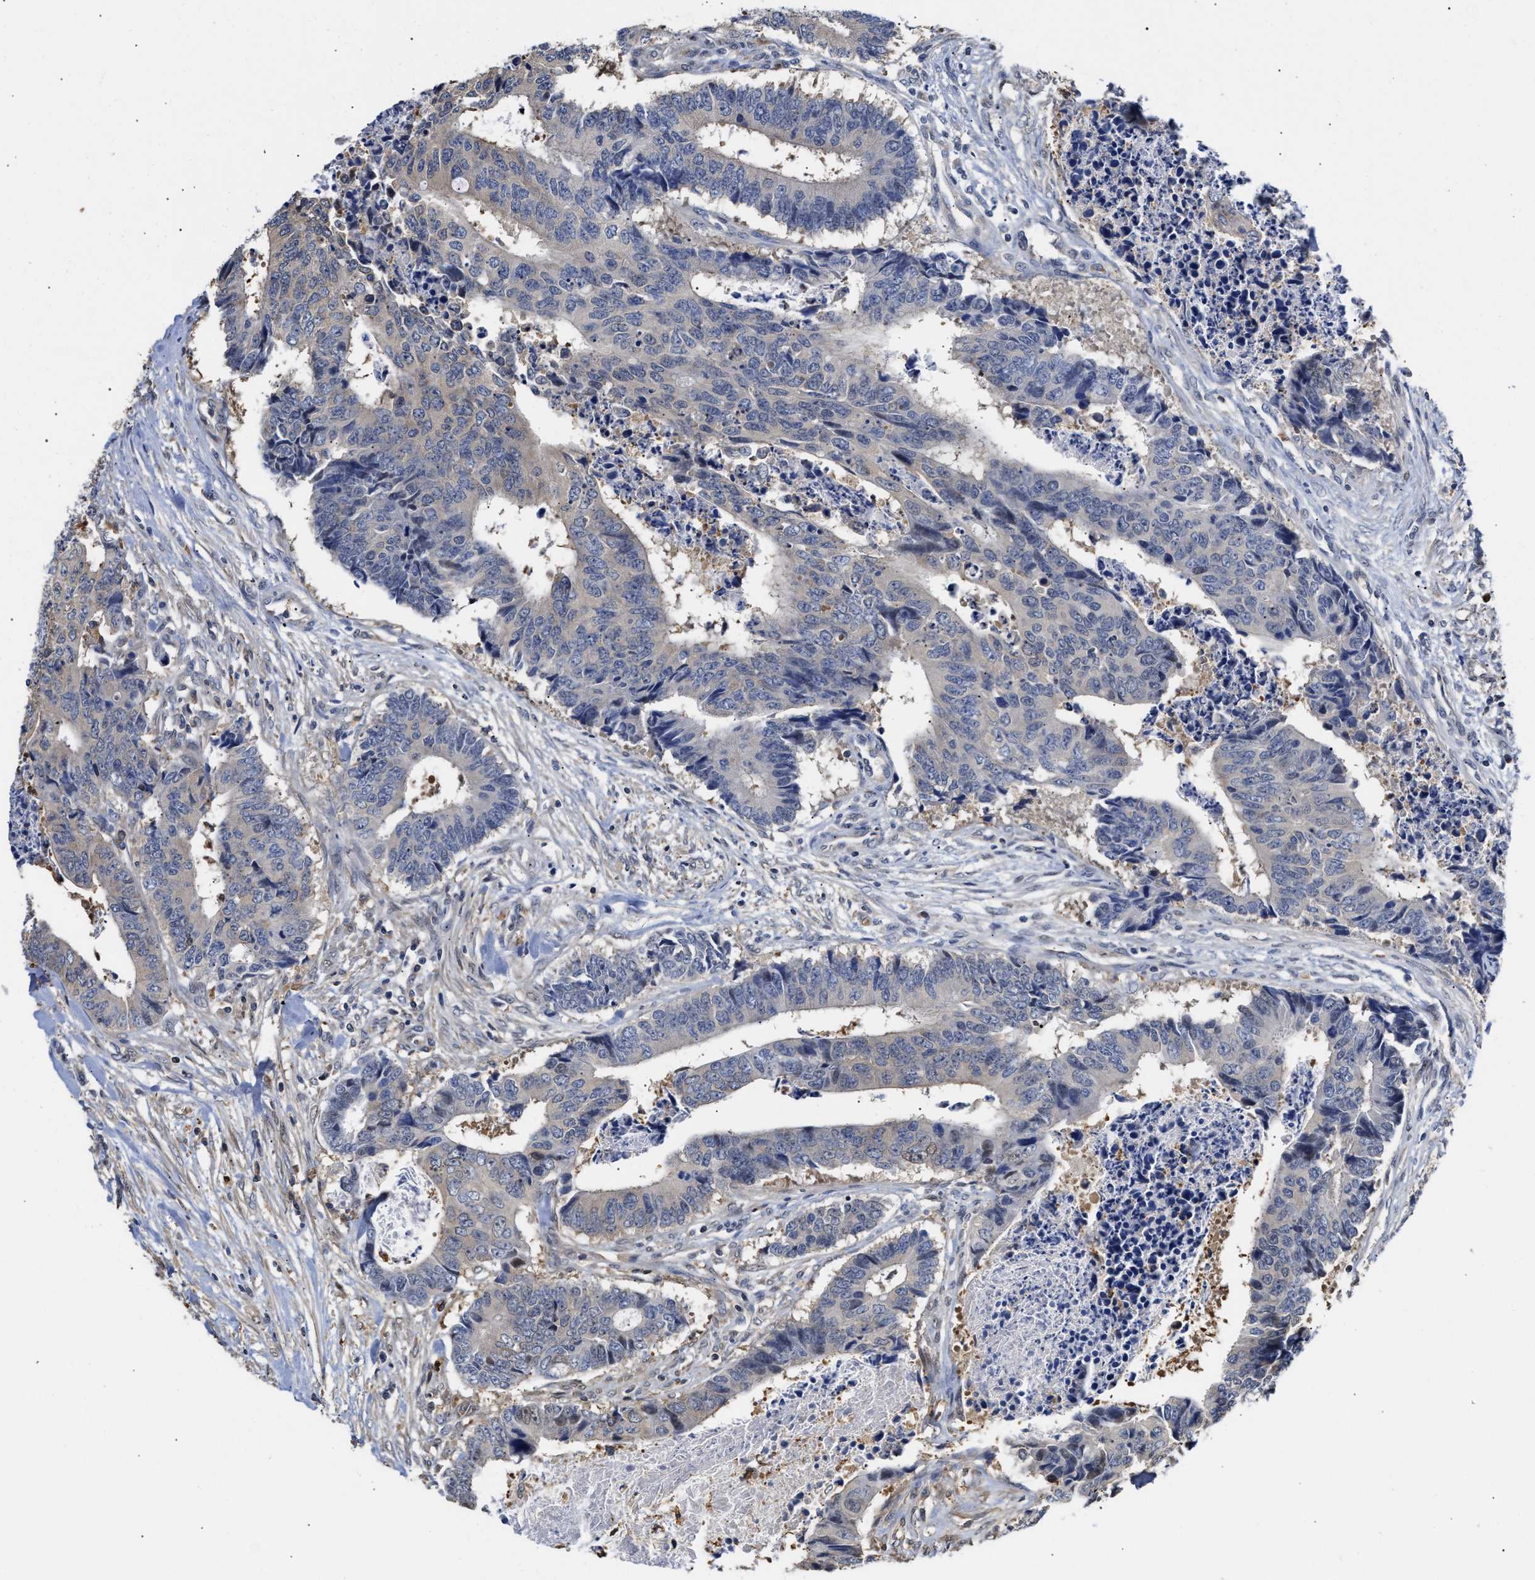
{"staining": {"intensity": "negative", "quantity": "none", "location": "none"}, "tissue": "colorectal cancer", "cell_type": "Tumor cells", "image_type": "cancer", "snomed": [{"axis": "morphology", "description": "Adenocarcinoma, NOS"}, {"axis": "topography", "description": "Rectum"}], "caption": "There is no significant expression in tumor cells of colorectal cancer.", "gene": "KLHDC1", "patient": {"sex": "male", "age": 84}}